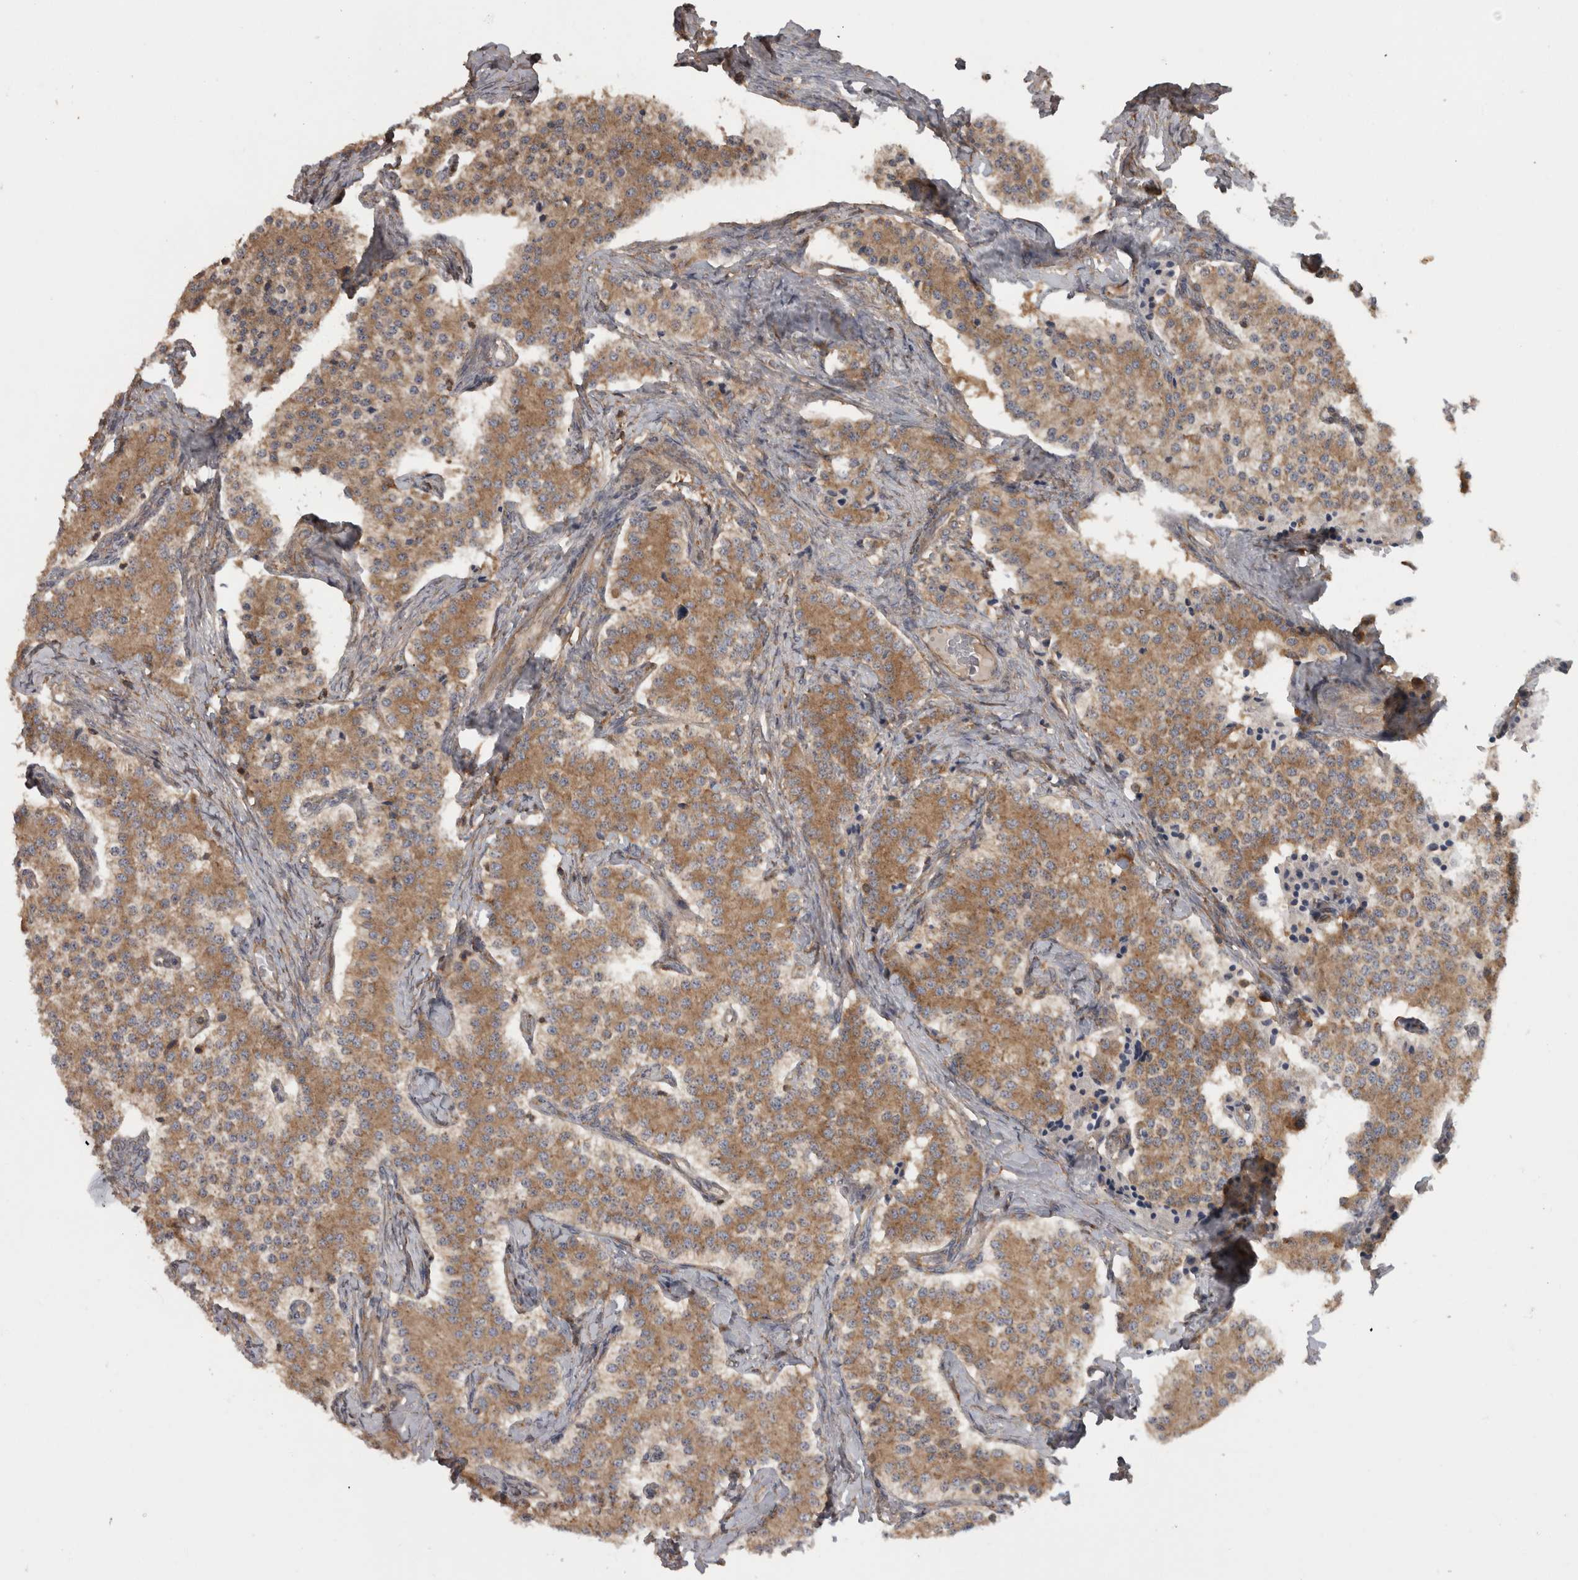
{"staining": {"intensity": "moderate", "quantity": ">75%", "location": "cytoplasmic/membranous"}, "tissue": "carcinoid", "cell_type": "Tumor cells", "image_type": "cancer", "snomed": [{"axis": "morphology", "description": "Carcinoid, malignant, NOS"}, {"axis": "topography", "description": "Colon"}], "caption": "The image reveals a brown stain indicating the presence of a protein in the cytoplasmic/membranous of tumor cells in carcinoid (malignant).", "gene": "MICU3", "patient": {"sex": "female", "age": 52}}